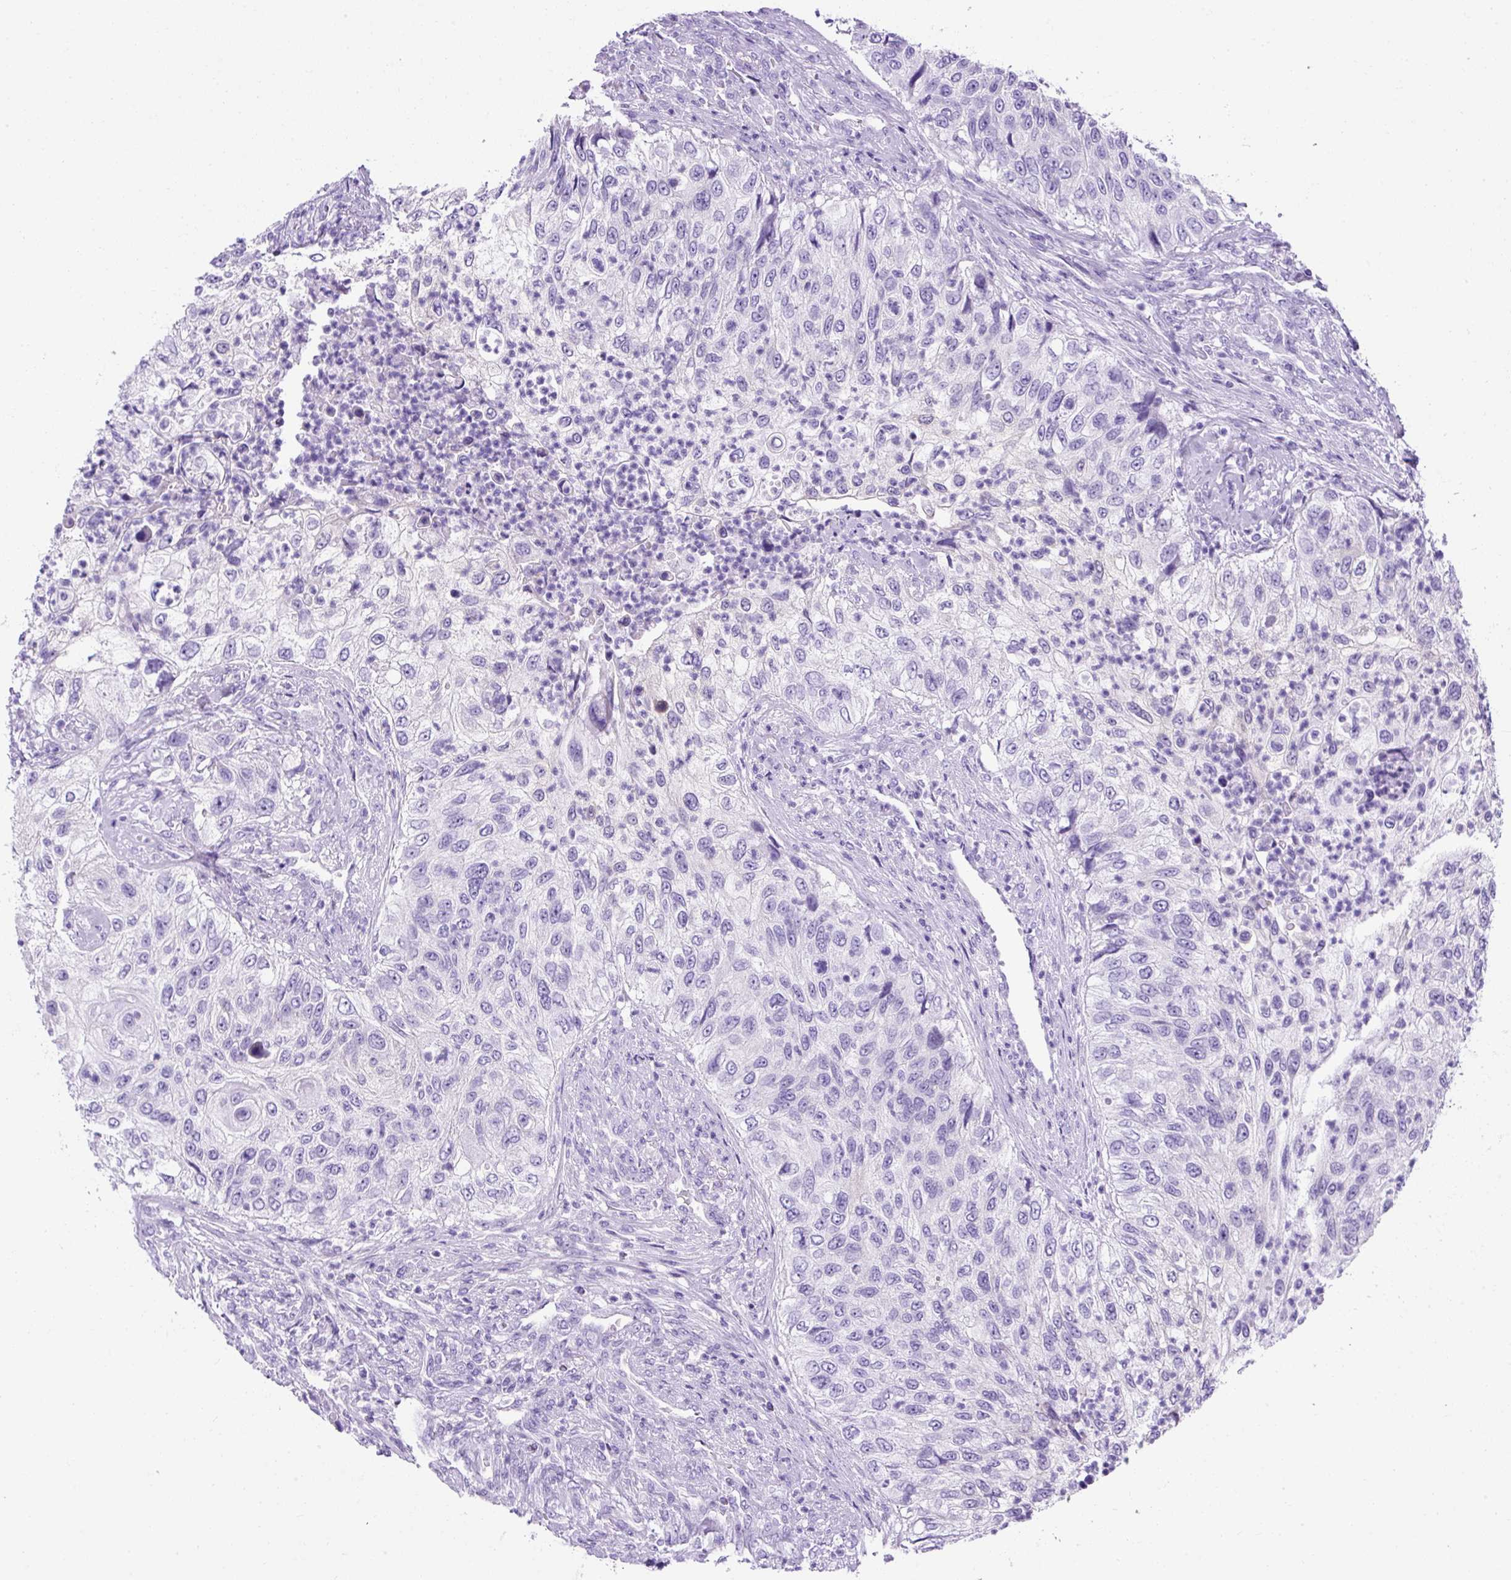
{"staining": {"intensity": "negative", "quantity": "none", "location": "none"}, "tissue": "urothelial cancer", "cell_type": "Tumor cells", "image_type": "cancer", "snomed": [{"axis": "morphology", "description": "Urothelial carcinoma, High grade"}, {"axis": "topography", "description": "Urinary bladder"}], "caption": "This photomicrograph is of urothelial cancer stained with immunohistochemistry to label a protein in brown with the nuclei are counter-stained blue. There is no expression in tumor cells.", "gene": "KRT12", "patient": {"sex": "female", "age": 60}}